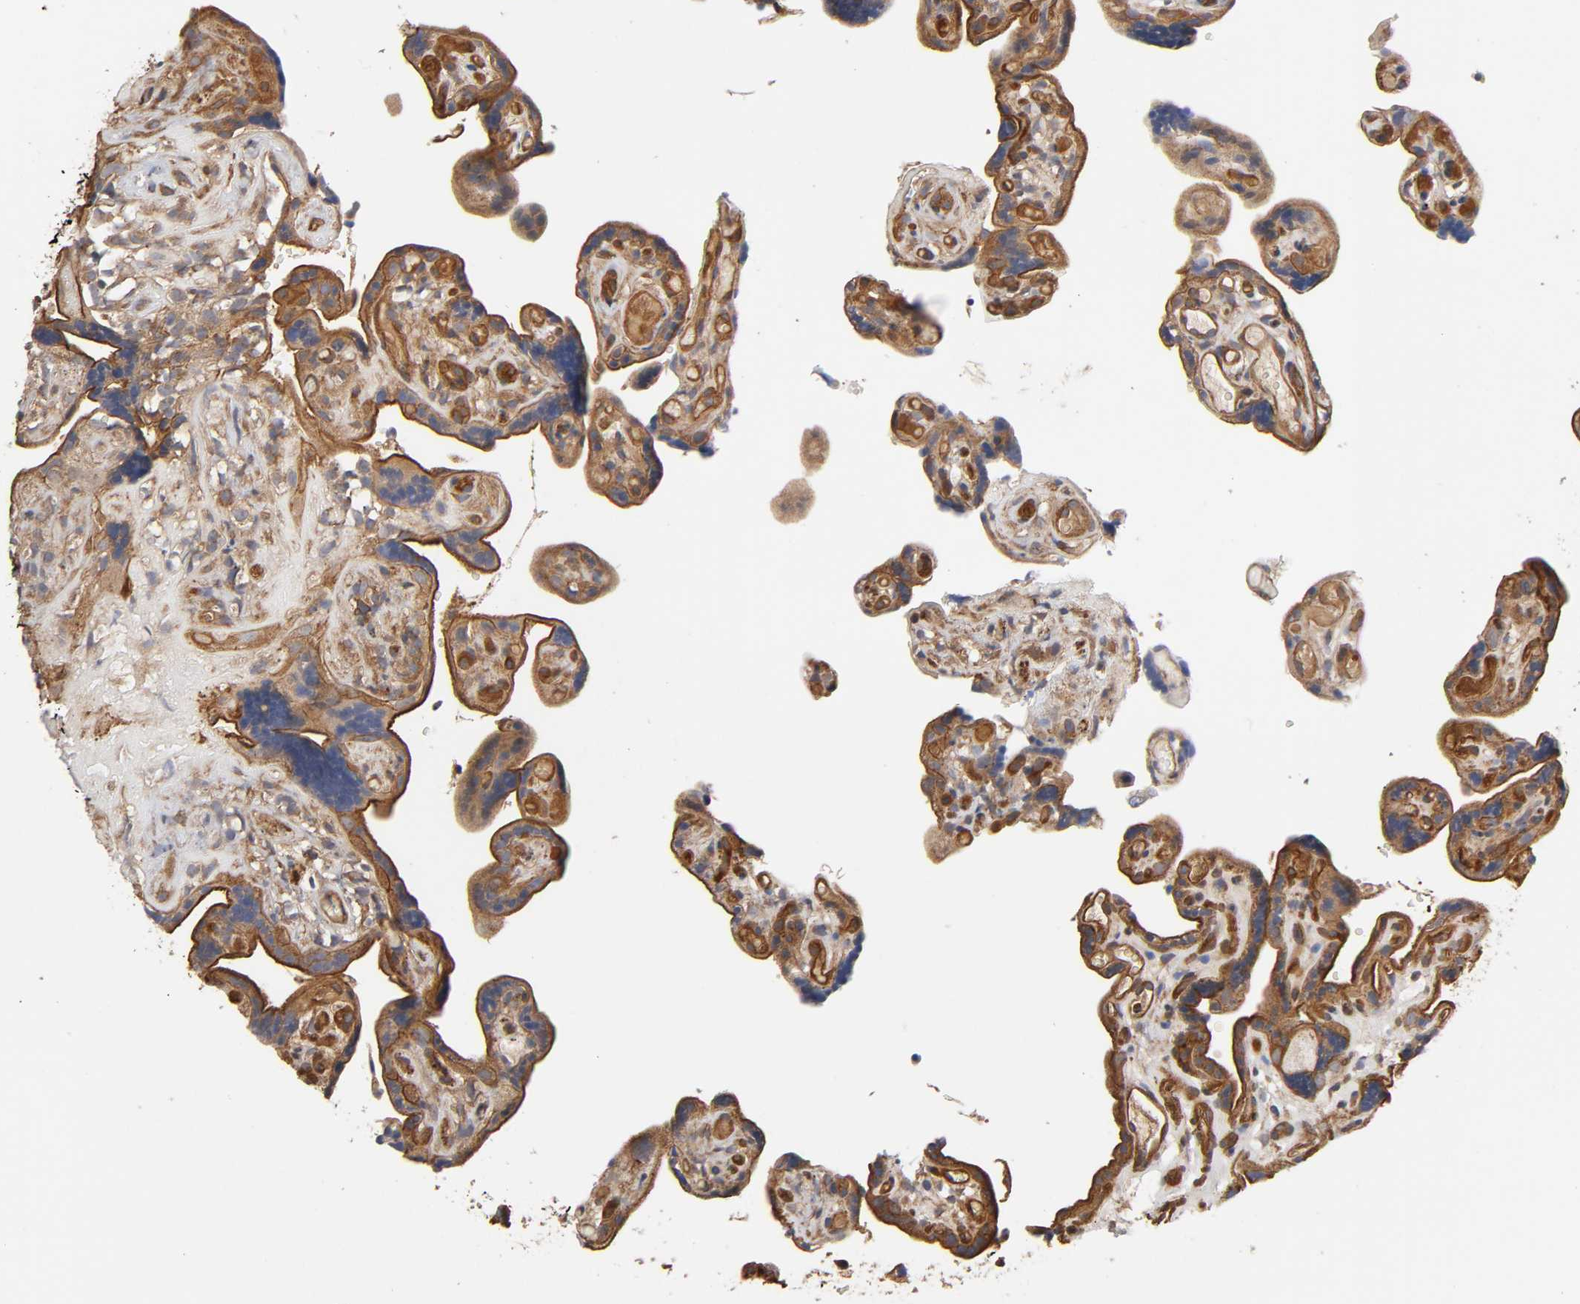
{"staining": {"intensity": "moderate", "quantity": ">75%", "location": "cytoplasmic/membranous"}, "tissue": "placenta", "cell_type": "Decidual cells", "image_type": "normal", "snomed": [{"axis": "morphology", "description": "Normal tissue, NOS"}, {"axis": "topography", "description": "Placenta"}], "caption": "Moderate cytoplasmic/membranous staining for a protein is seen in approximately >75% of decidual cells of unremarkable placenta using immunohistochemistry (IHC).", "gene": "LAMTOR2", "patient": {"sex": "female", "age": 30}}